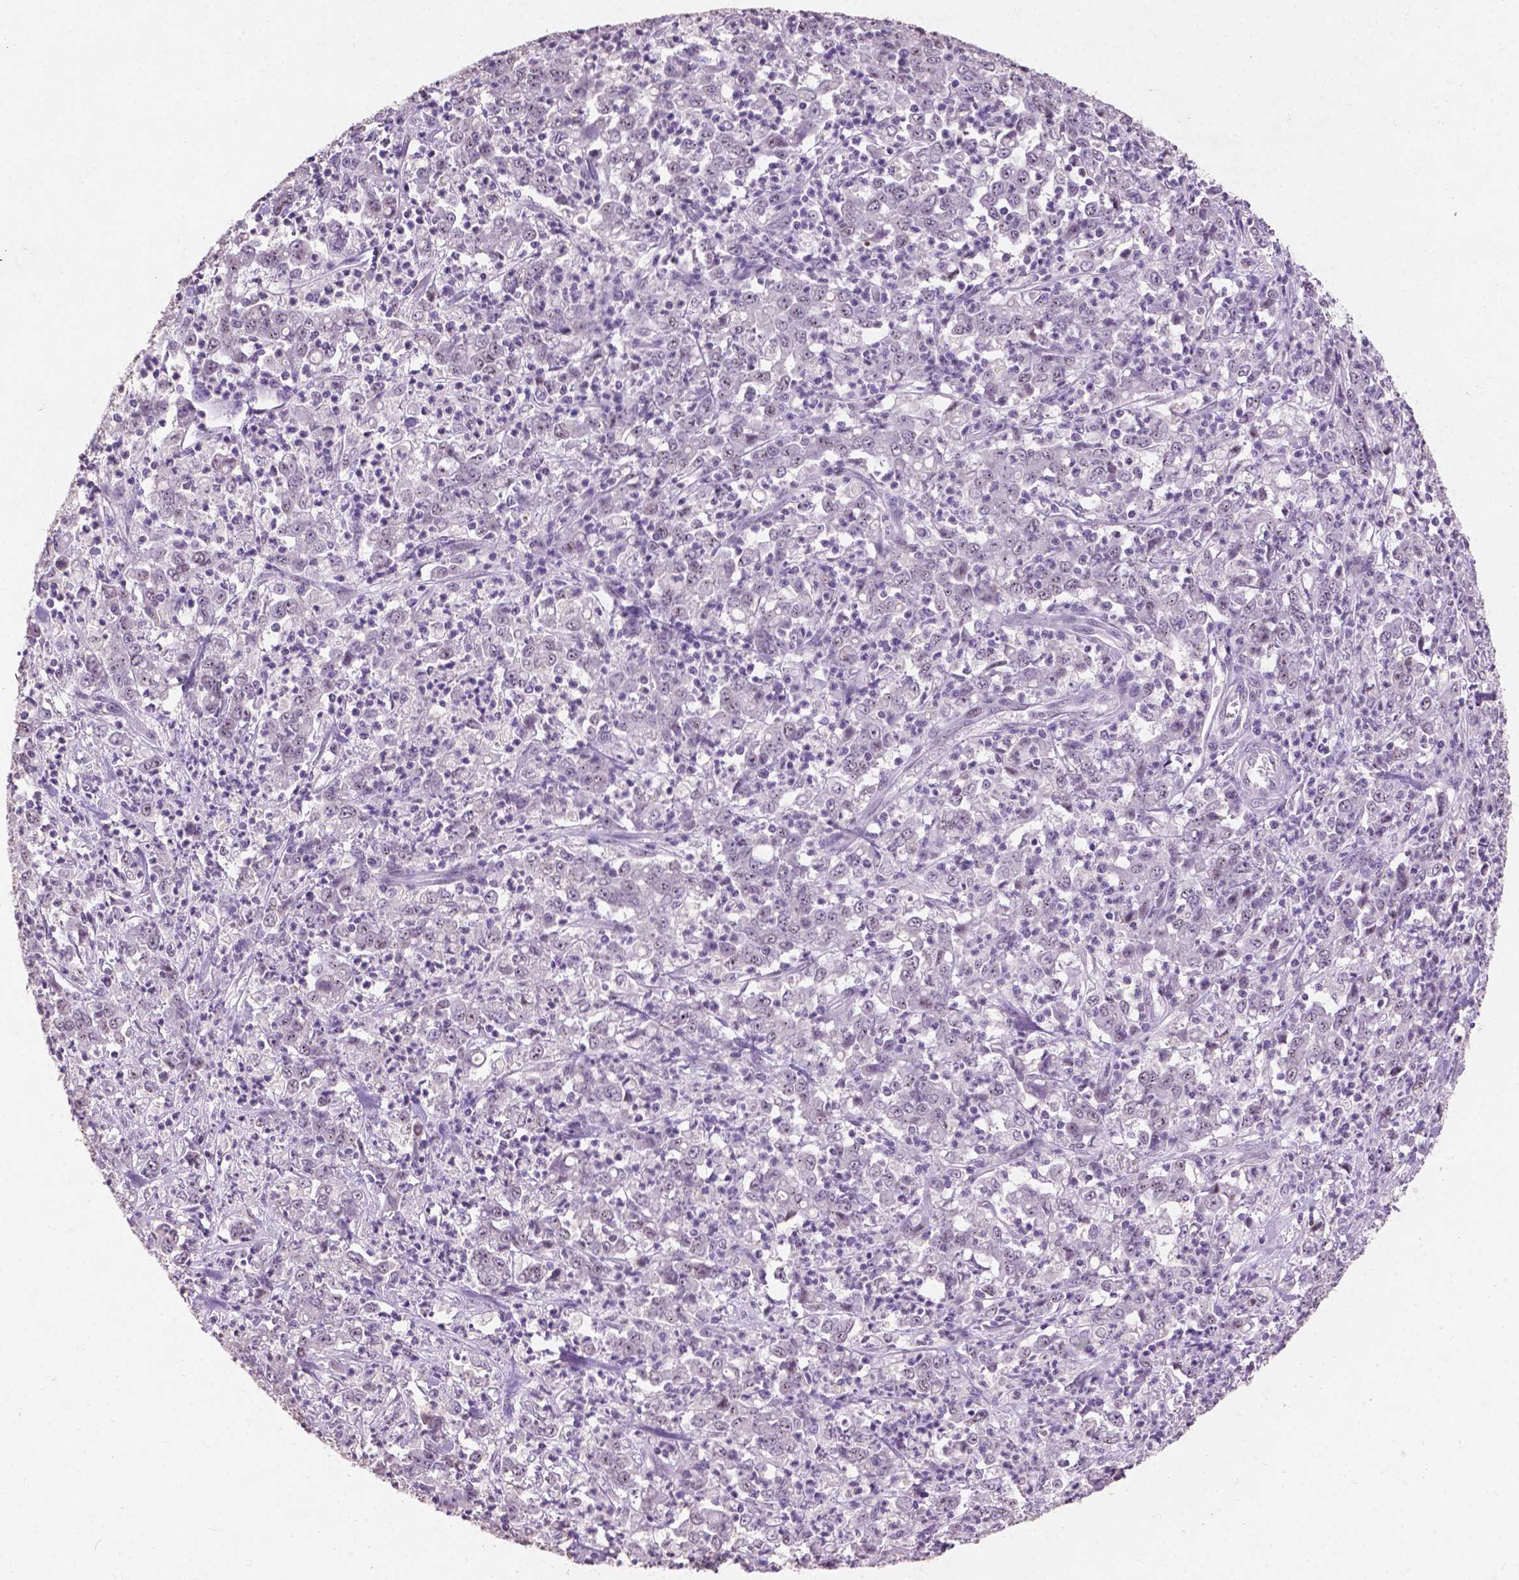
{"staining": {"intensity": "negative", "quantity": "none", "location": "none"}, "tissue": "stomach cancer", "cell_type": "Tumor cells", "image_type": "cancer", "snomed": [{"axis": "morphology", "description": "Adenocarcinoma, NOS"}, {"axis": "topography", "description": "Stomach, lower"}], "caption": "Human stomach cancer (adenocarcinoma) stained for a protein using immunohistochemistry displays no staining in tumor cells.", "gene": "COIL", "patient": {"sex": "female", "age": 71}}